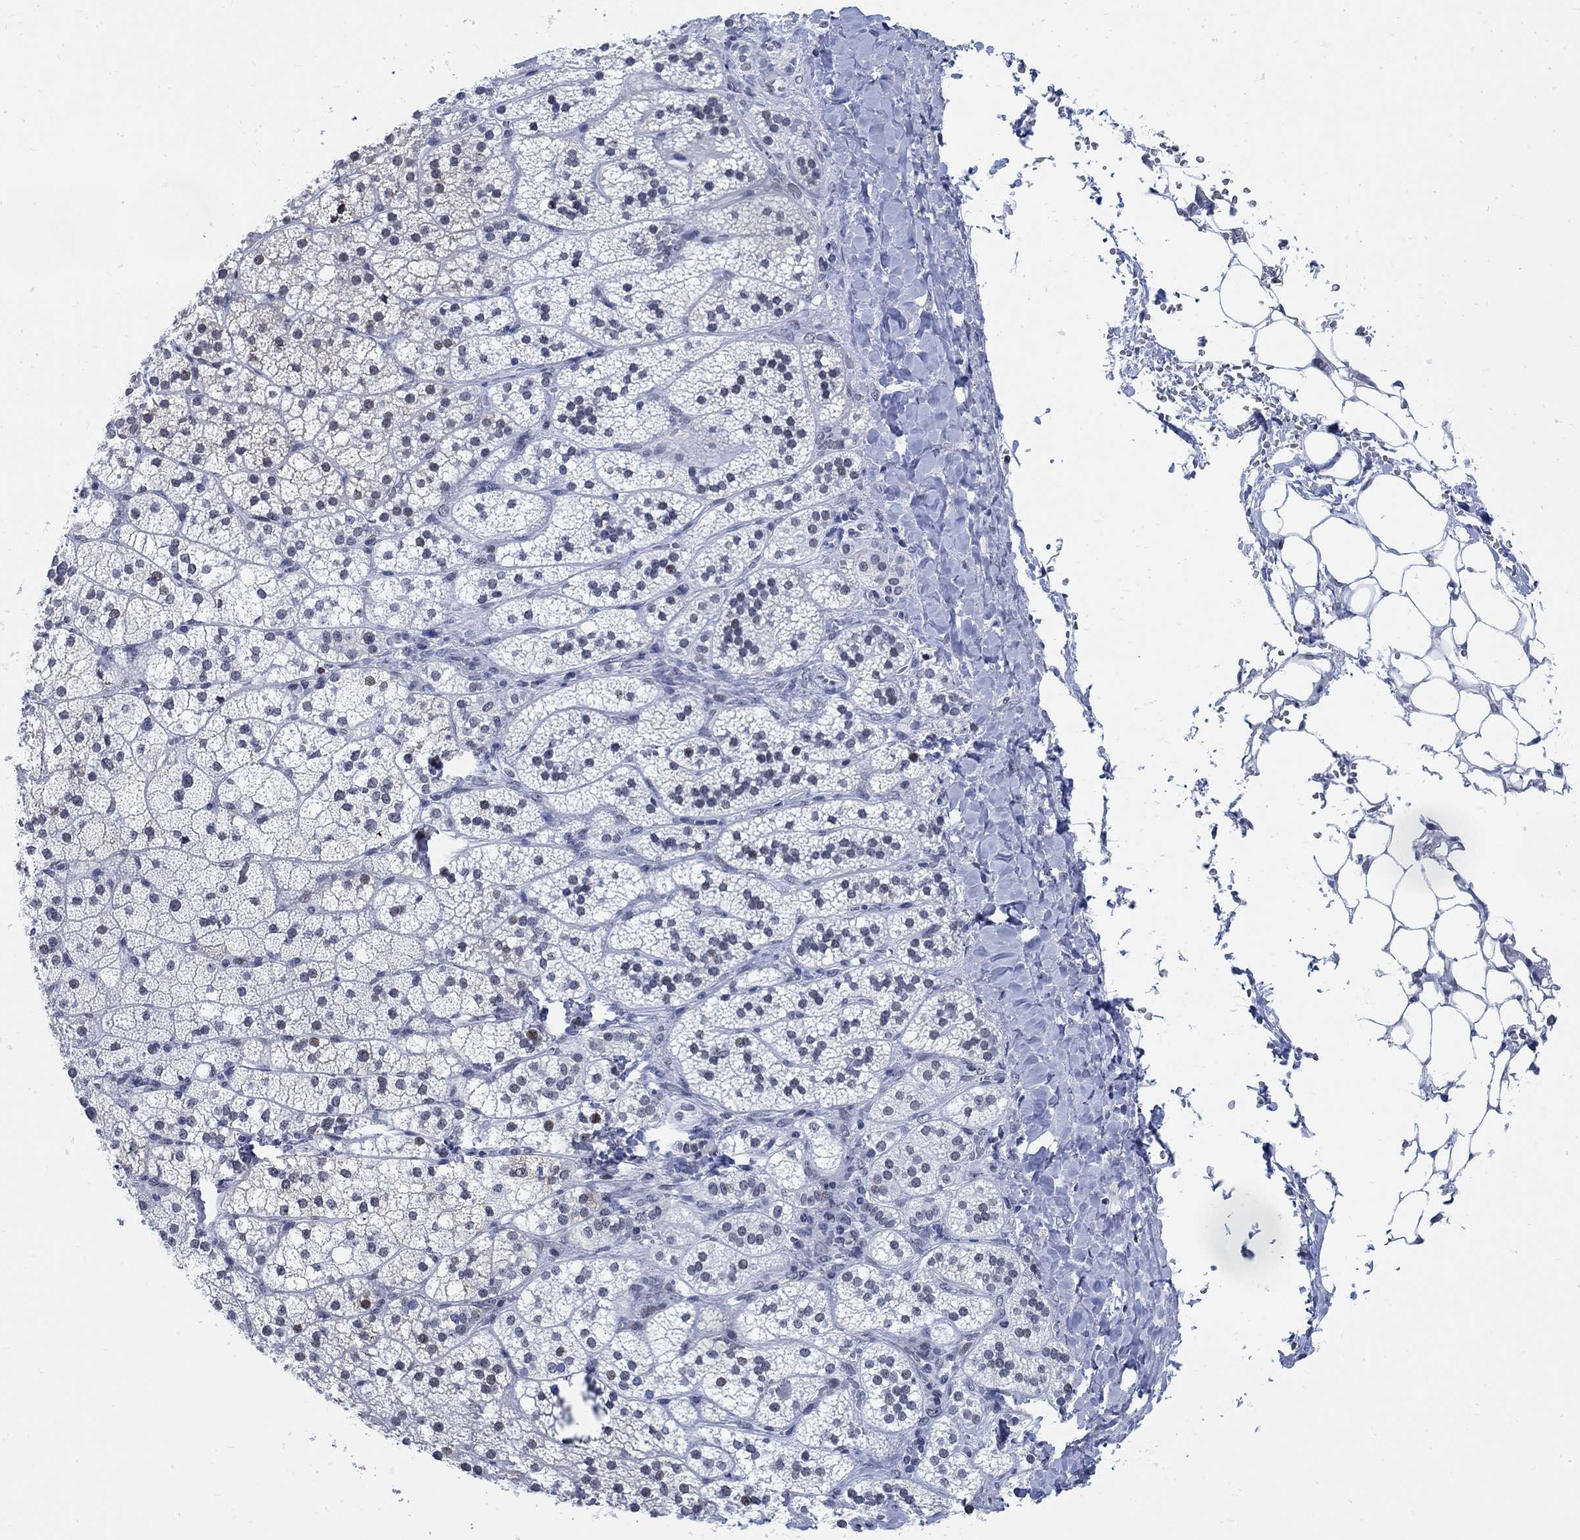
{"staining": {"intensity": "moderate", "quantity": "<25%", "location": "cytoplasmic/membranous"}, "tissue": "adrenal gland", "cell_type": "Glandular cells", "image_type": "normal", "snomed": [{"axis": "morphology", "description": "Normal tissue, NOS"}, {"axis": "topography", "description": "Adrenal gland"}], "caption": "Protein positivity by immunohistochemistry displays moderate cytoplasmic/membranous staining in approximately <25% of glandular cells in unremarkable adrenal gland.", "gene": "DLK1", "patient": {"sex": "male", "age": 53}}